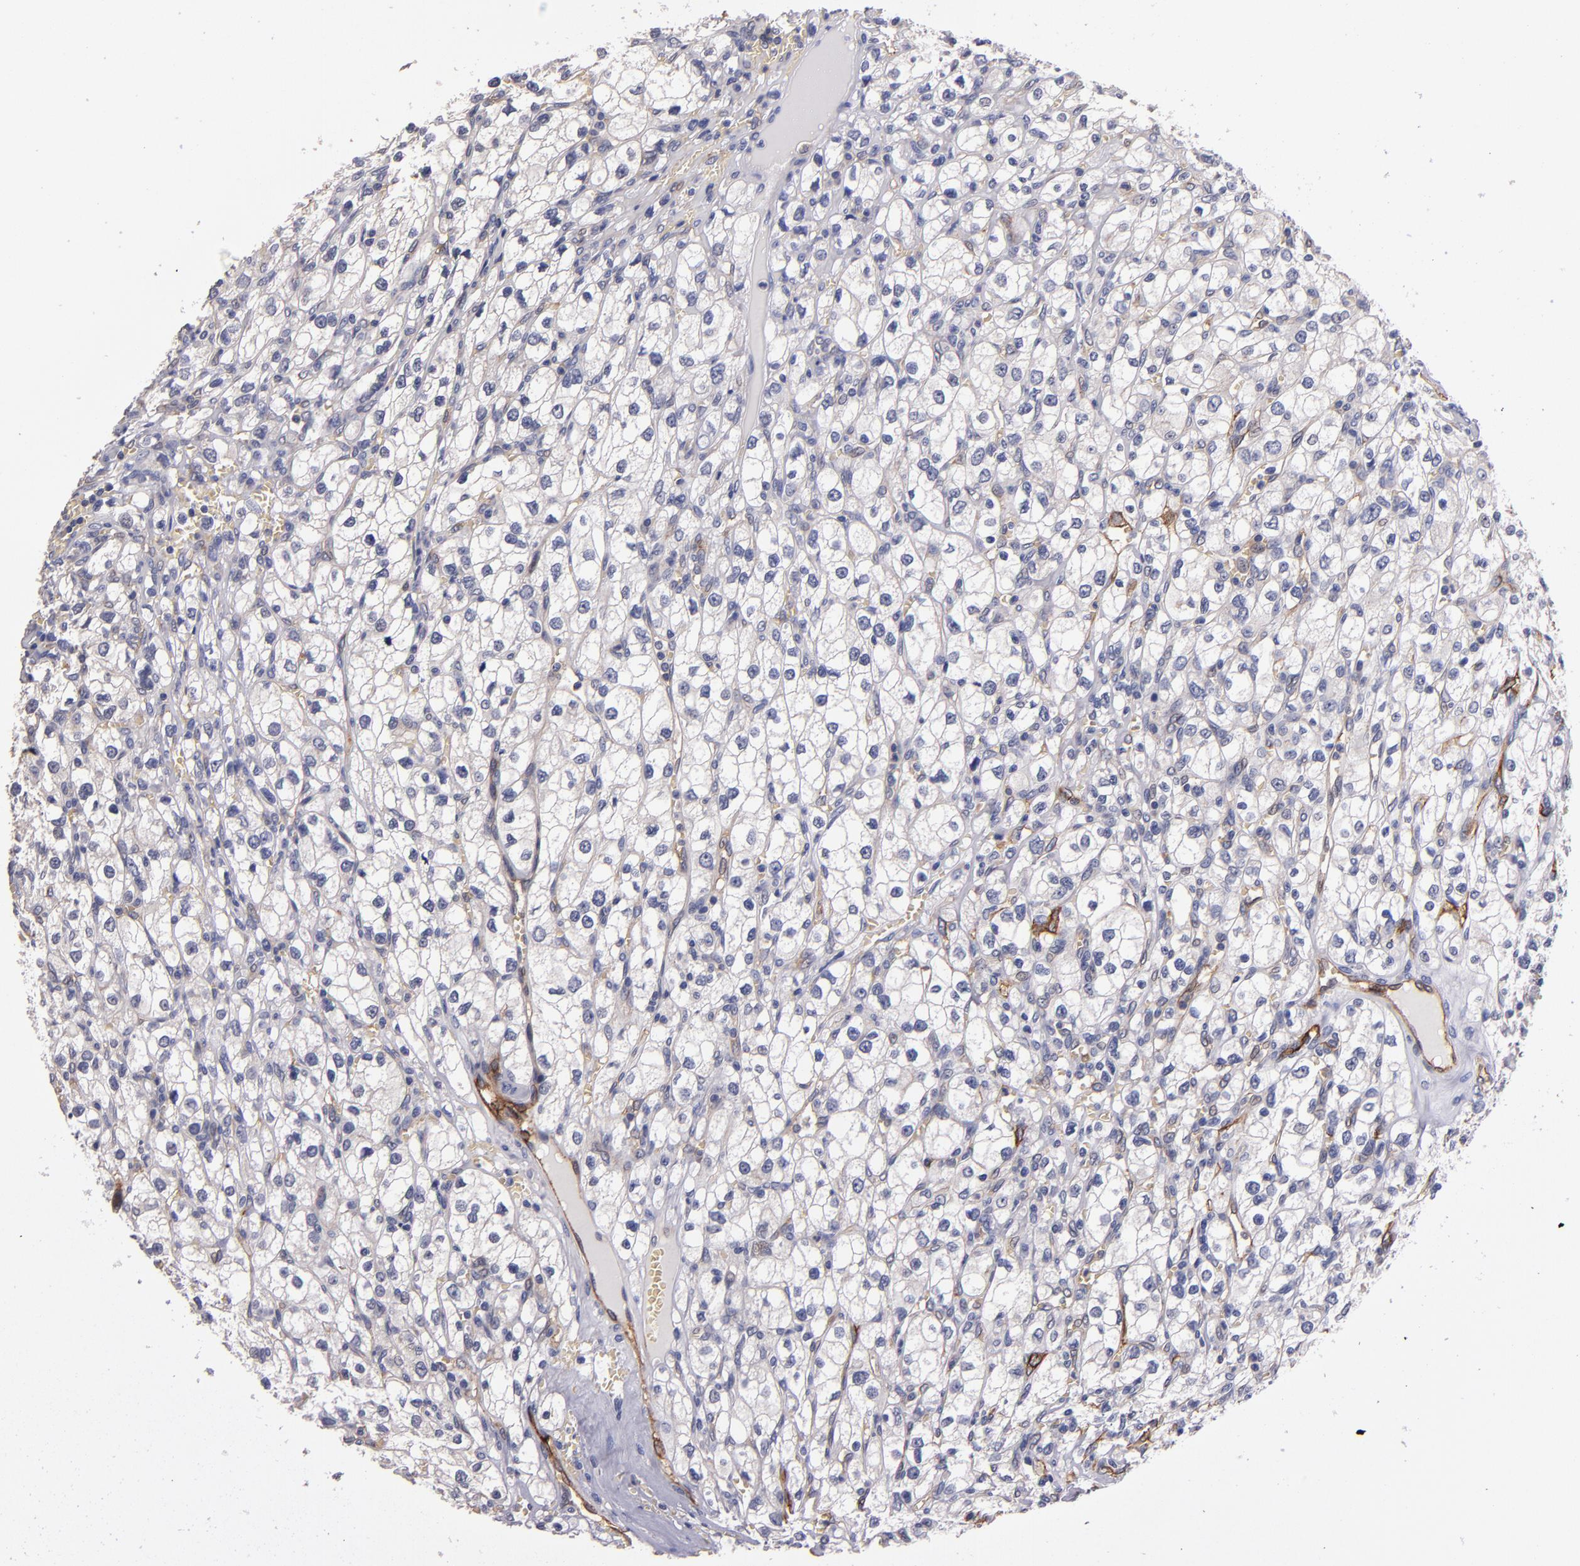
{"staining": {"intensity": "negative", "quantity": "none", "location": "none"}, "tissue": "renal cancer", "cell_type": "Tumor cells", "image_type": "cancer", "snomed": [{"axis": "morphology", "description": "Adenocarcinoma, NOS"}, {"axis": "topography", "description": "Kidney"}], "caption": "The image shows no significant positivity in tumor cells of renal adenocarcinoma.", "gene": "CLDN5", "patient": {"sex": "female", "age": 62}}